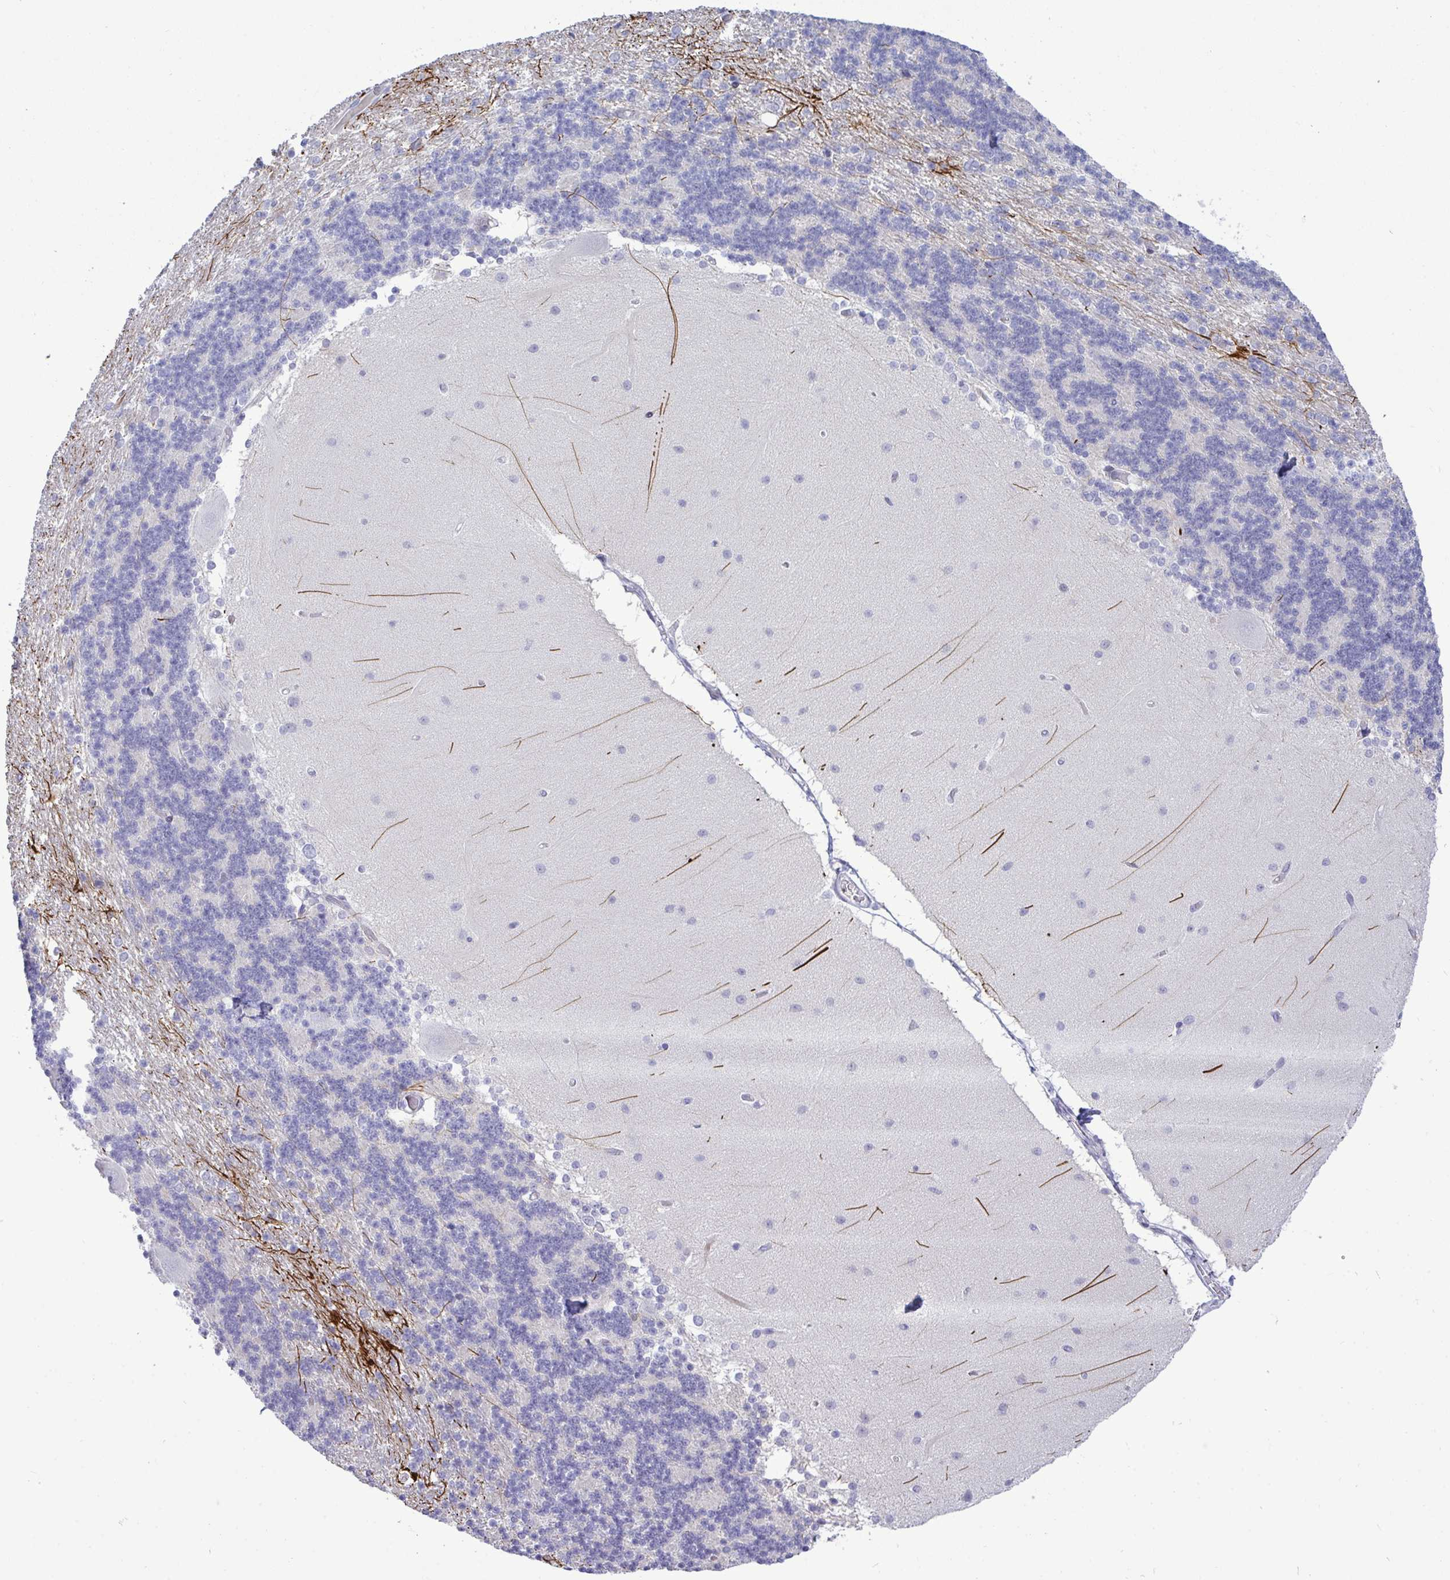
{"staining": {"intensity": "negative", "quantity": "none", "location": "none"}, "tissue": "cerebellum", "cell_type": "Cells in granular layer", "image_type": "normal", "snomed": [{"axis": "morphology", "description": "Normal tissue, NOS"}, {"axis": "topography", "description": "Cerebellum"}], "caption": "This is a image of immunohistochemistry staining of normal cerebellum, which shows no positivity in cells in granular layer.", "gene": "EPOP", "patient": {"sex": "female", "age": 54}}